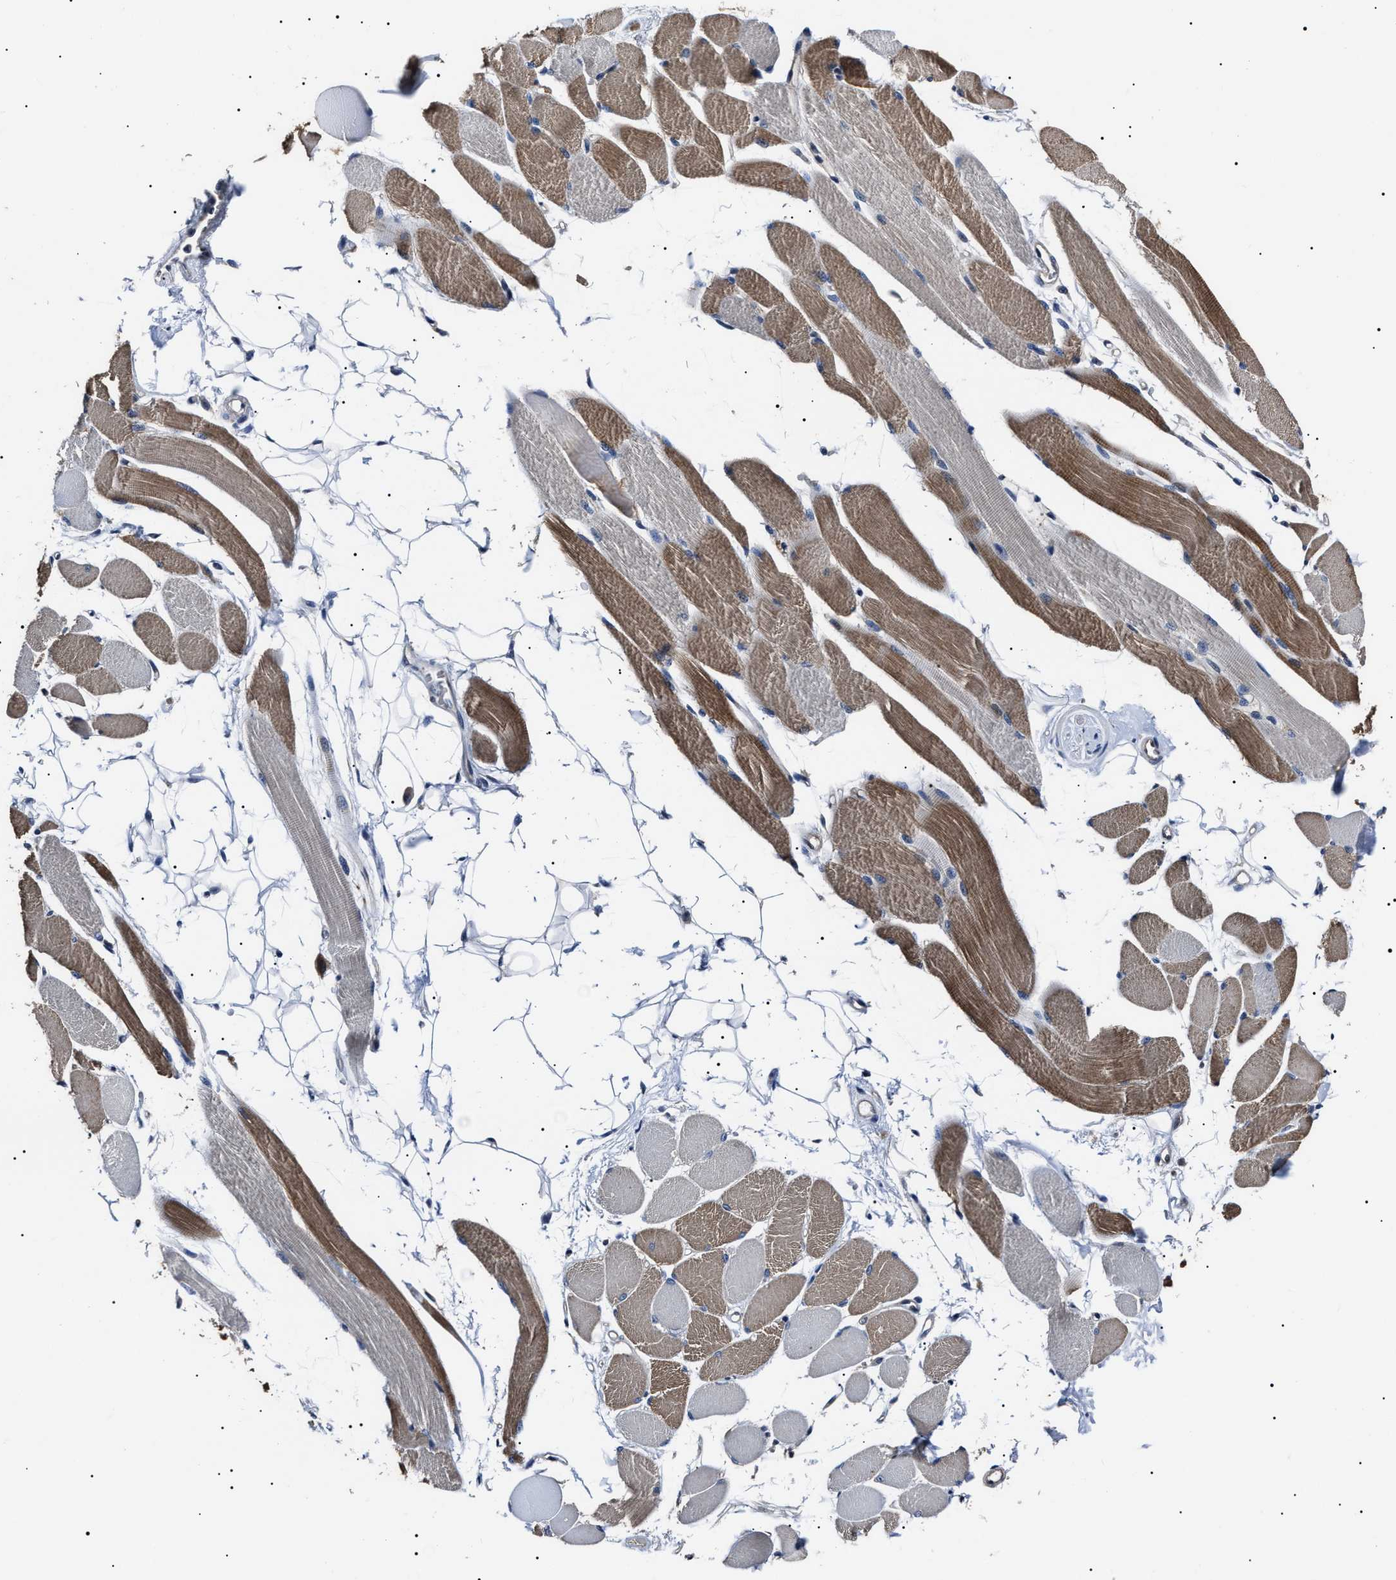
{"staining": {"intensity": "moderate", "quantity": "25%-75%", "location": "cytoplasmic/membranous"}, "tissue": "skeletal muscle", "cell_type": "Myocytes", "image_type": "normal", "snomed": [{"axis": "morphology", "description": "Normal tissue, NOS"}, {"axis": "topography", "description": "Skeletal muscle"}, {"axis": "topography", "description": "Peripheral nerve tissue"}], "caption": "Skeletal muscle stained for a protein (brown) shows moderate cytoplasmic/membranous positive staining in approximately 25%-75% of myocytes.", "gene": "CCT8", "patient": {"sex": "female", "age": 84}}